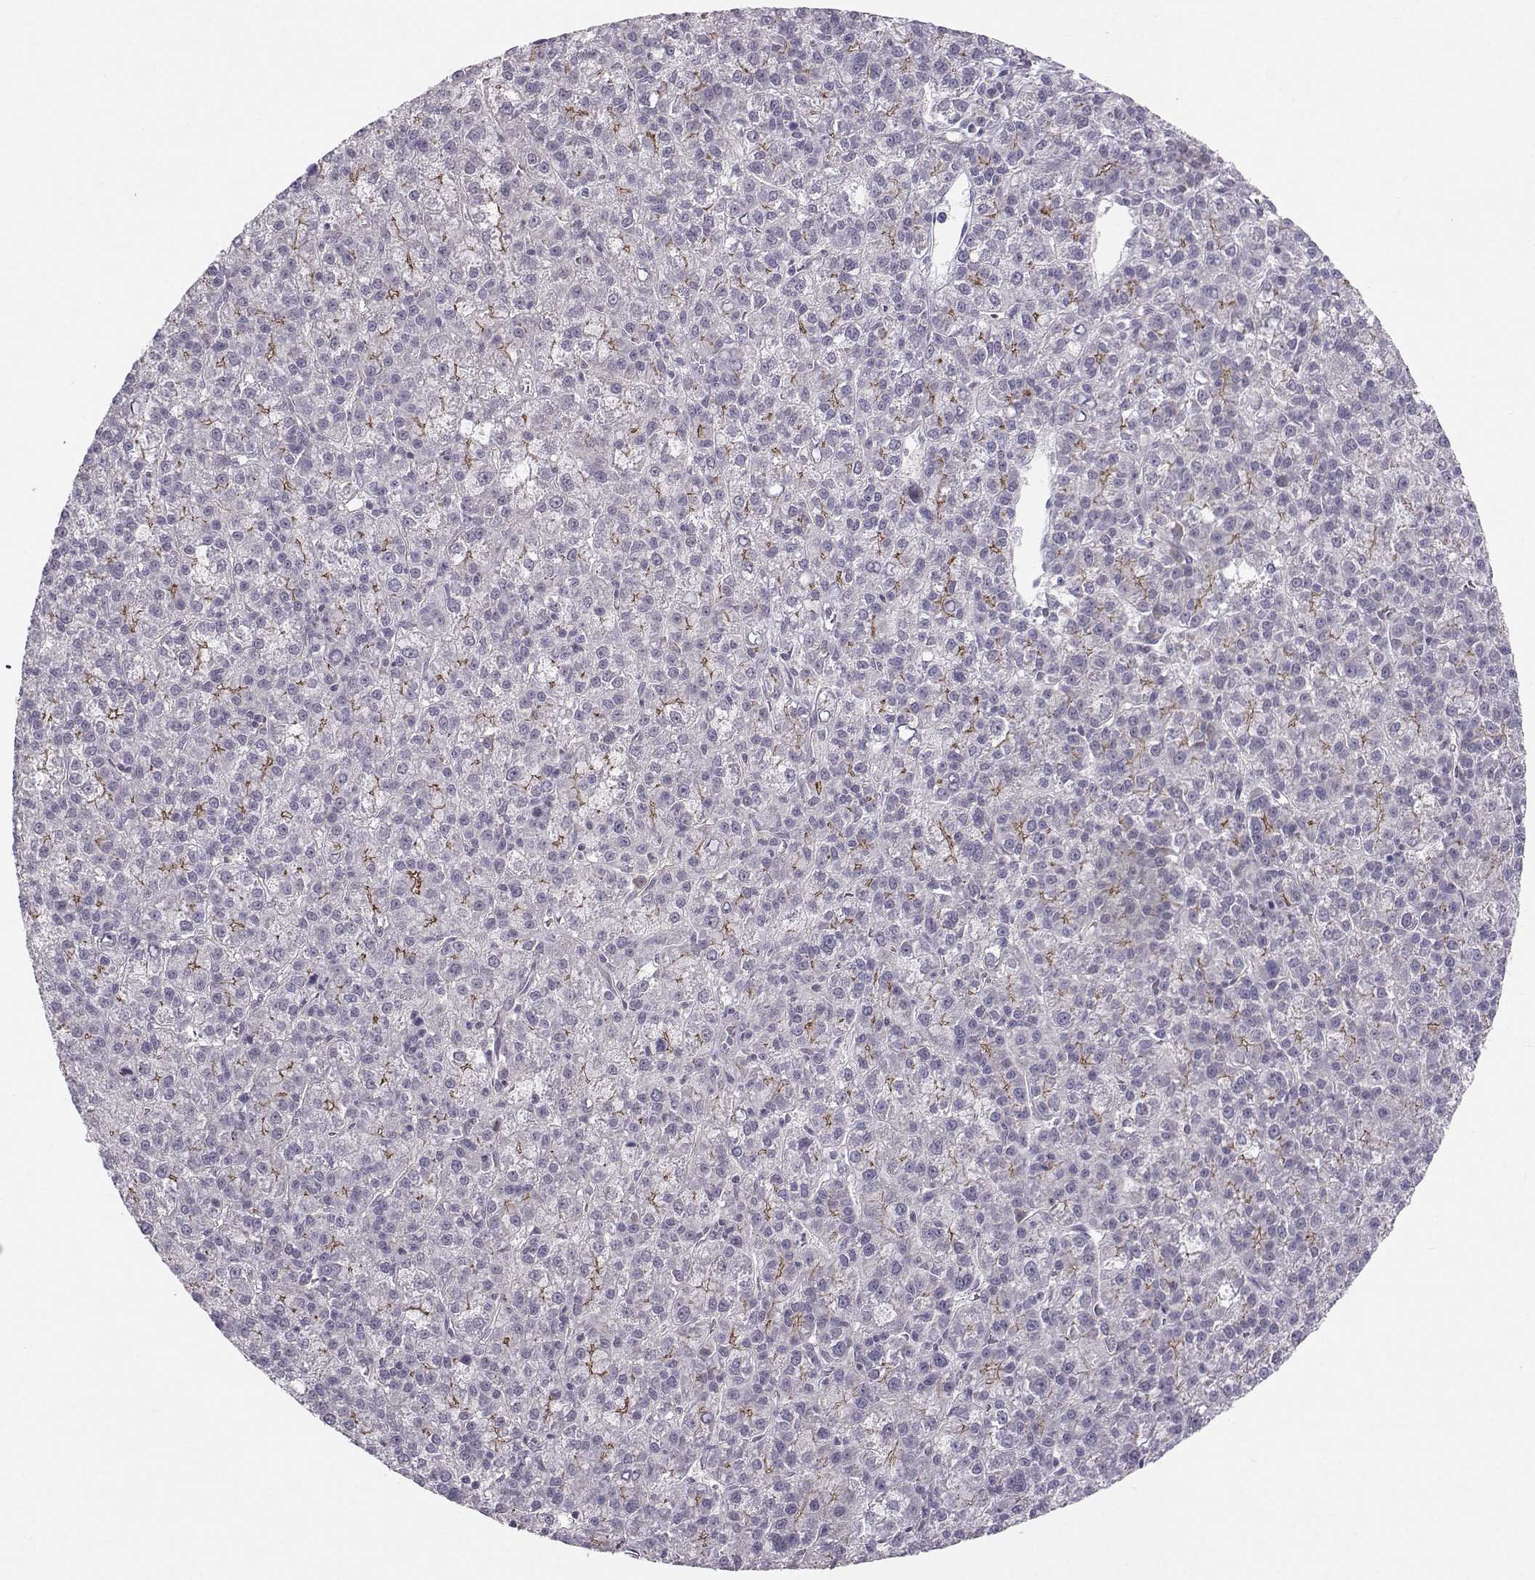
{"staining": {"intensity": "moderate", "quantity": "<25%", "location": "cytoplasmic/membranous"}, "tissue": "liver cancer", "cell_type": "Tumor cells", "image_type": "cancer", "snomed": [{"axis": "morphology", "description": "Carcinoma, Hepatocellular, NOS"}, {"axis": "topography", "description": "Liver"}], "caption": "Tumor cells exhibit low levels of moderate cytoplasmic/membranous expression in approximately <25% of cells in liver hepatocellular carcinoma.", "gene": "MAST1", "patient": {"sex": "female", "age": 60}}